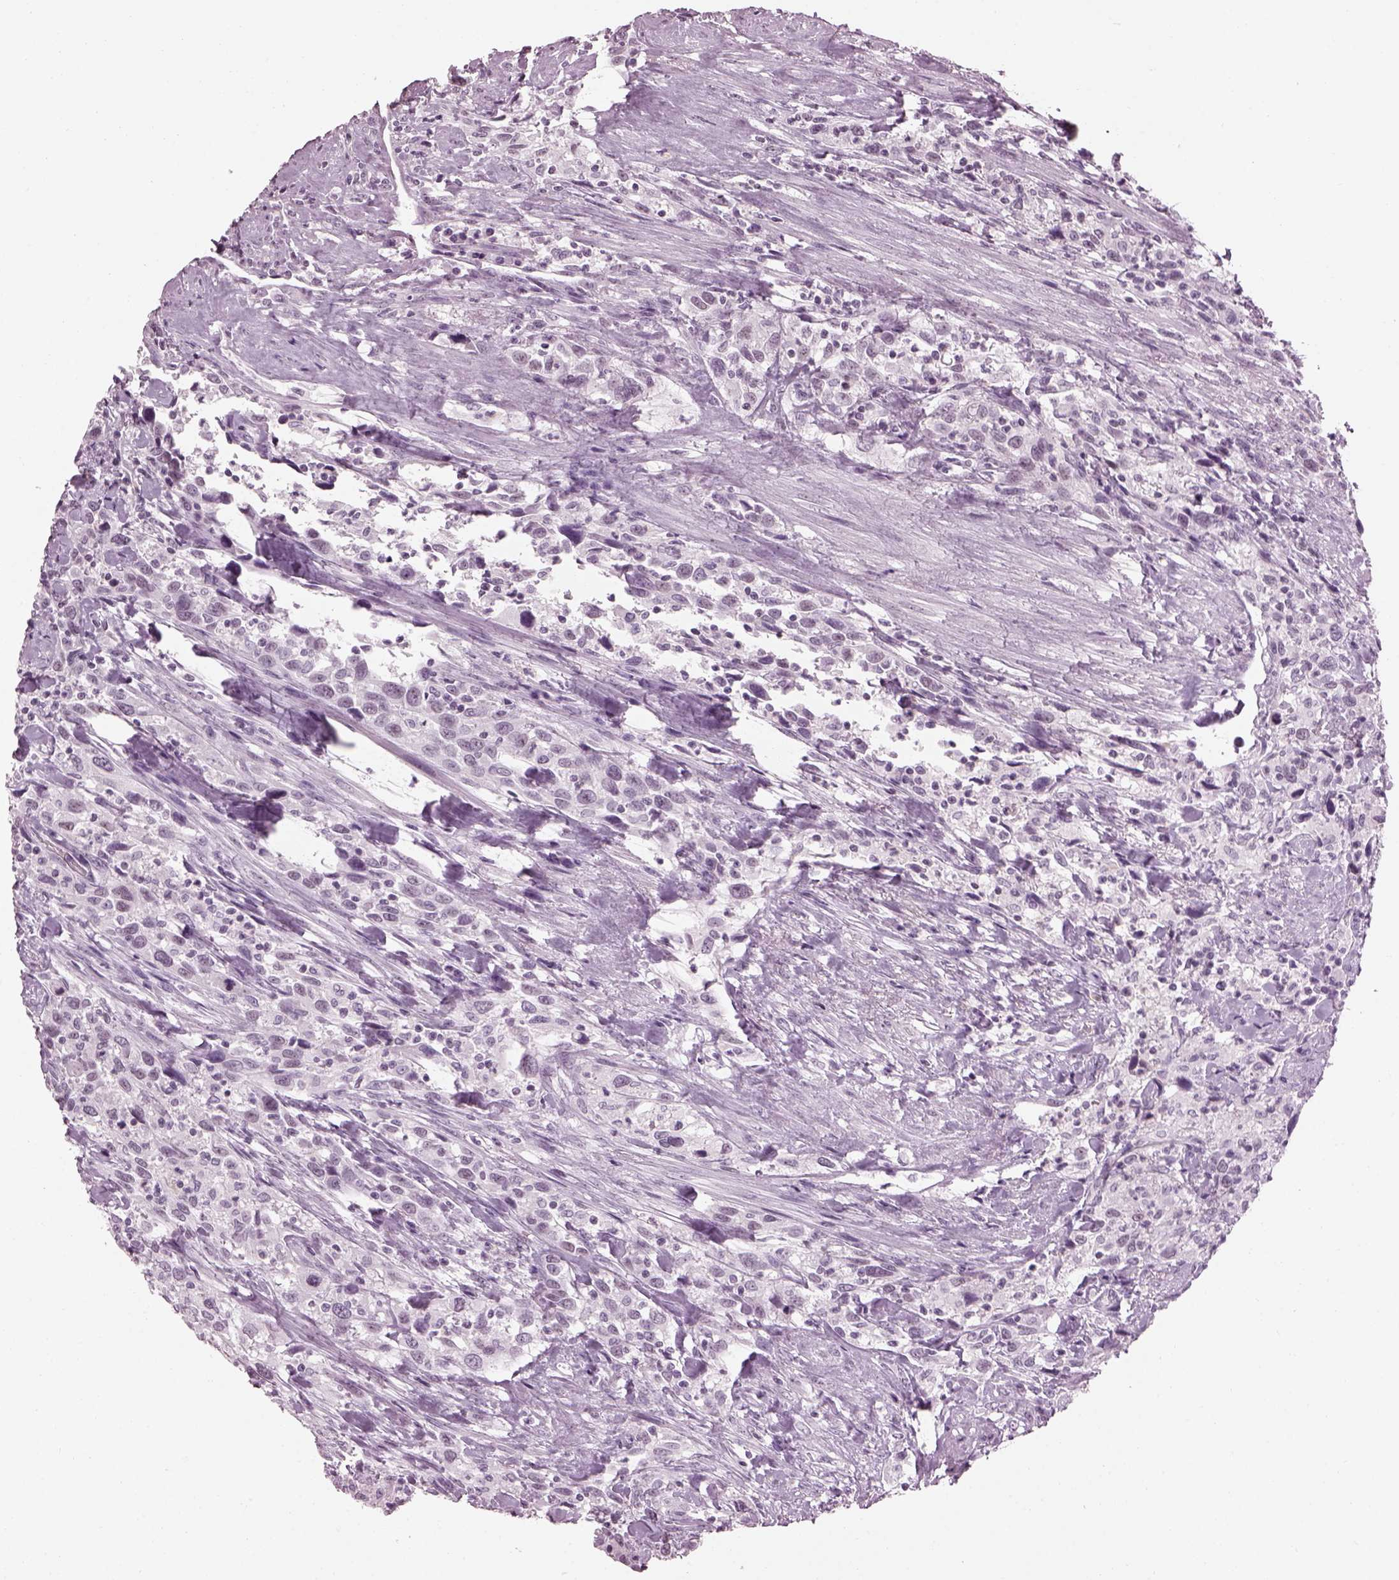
{"staining": {"intensity": "negative", "quantity": "none", "location": "none"}, "tissue": "urothelial cancer", "cell_type": "Tumor cells", "image_type": "cancer", "snomed": [{"axis": "morphology", "description": "Urothelial carcinoma, NOS"}, {"axis": "morphology", "description": "Urothelial carcinoma, High grade"}, {"axis": "topography", "description": "Urinary bladder"}], "caption": "This image is of high-grade urothelial carcinoma stained with IHC to label a protein in brown with the nuclei are counter-stained blue. There is no positivity in tumor cells.", "gene": "ADGRG2", "patient": {"sex": "female", "age": 64}}